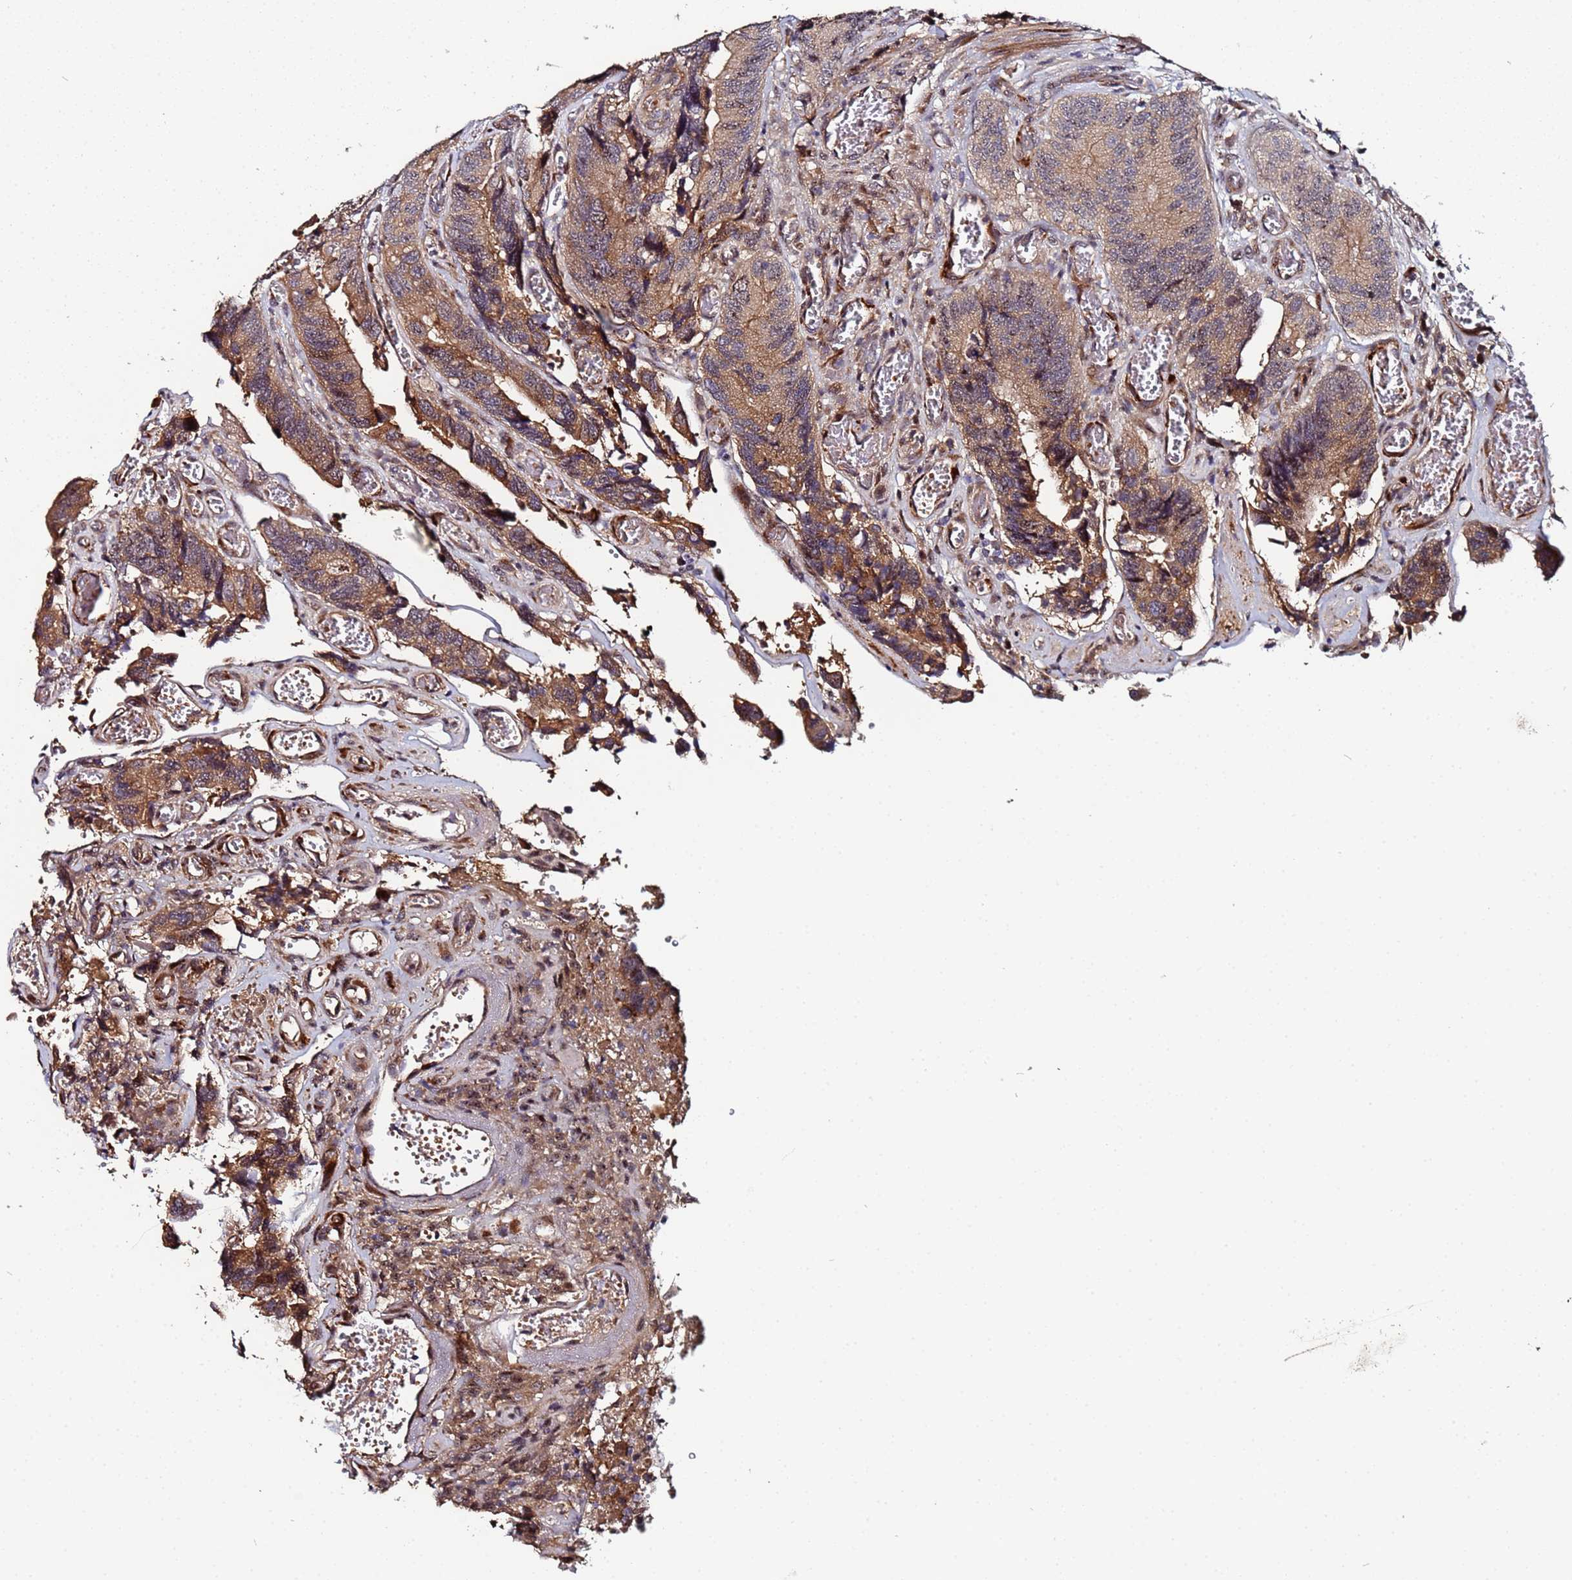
{"staining": {"intensity": "moderate", "quantity": ">75%", "location": "cytoplasmic/membranous"}, "tissue": "colorectal cancer", "cell_type": "Tumor cells", "image_type": "cancer", "snomed": [{"axis": "morphology", "description": "Adenocarcinoma, NOS"}, {"axis": "topography", "description": "Colon"}], "caption": "A high-resolution micrograph shows immunohistochemistry staining of colorectal cancer (adenocarcinoma), which displays moderate cytoplasmic/membranous positivity in about >75% of tumor cells. The staining is performed using DAB (3,3'-diaminobenzidine) brown chromogen to label protein expression. The nuclei are counter-stained blue using hematoxylin.", "gene": "OSER1", "patient": {"sex": "male", "age": 84}}